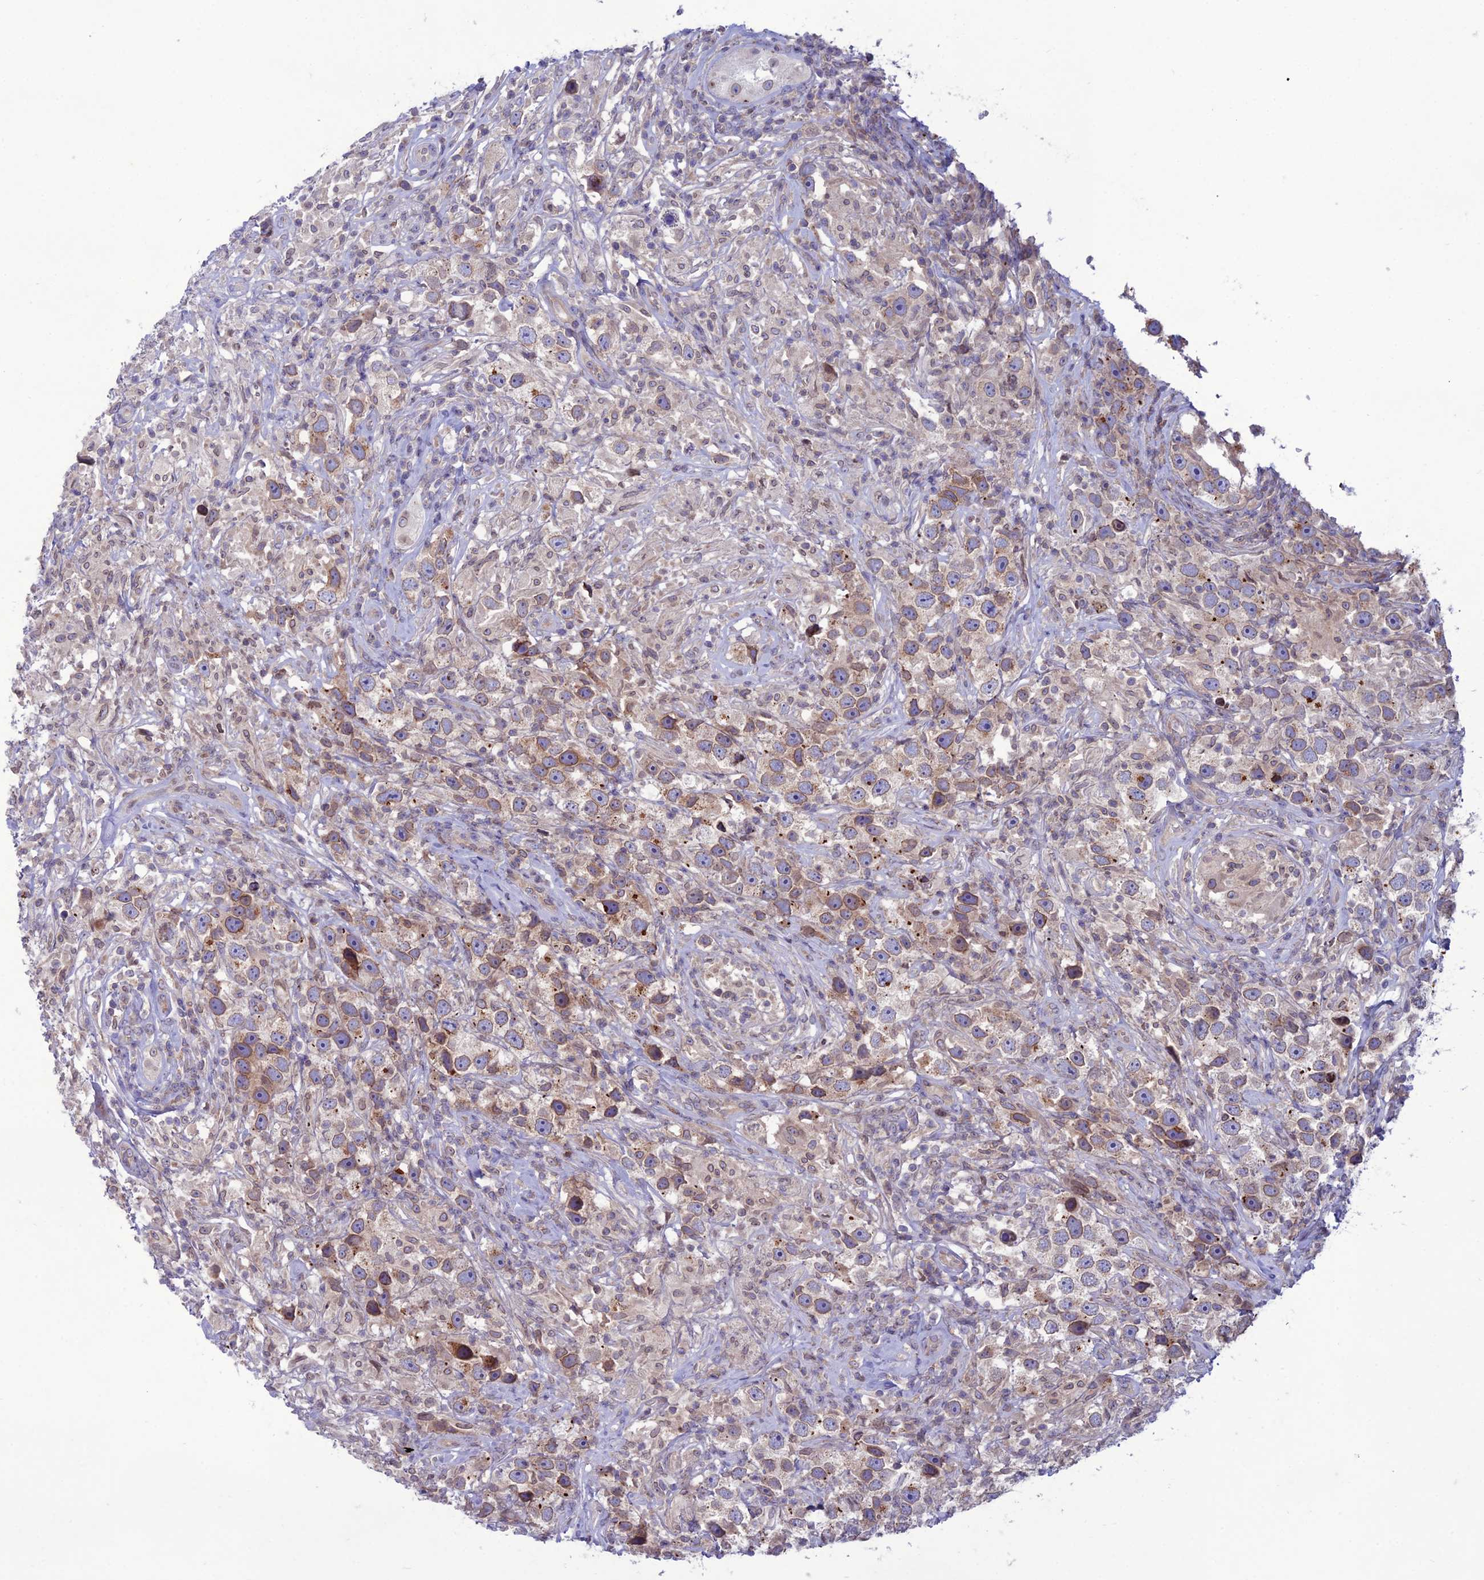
{"staining": {"intensity": "moderate", "quantity": "25%-75%", "location": "cytoplasmic/membranous,nuclear"}, "tissue": "testis cancer", "cell_type": "Tumor cells", "image_type": "cancer", "snomed": [{"axis": "morphology", "description": "Seminoma, NOS"}, {"axis": "topography", "description": "Testis"}], "caption": "Testis cancer stained with a brown dye exhibits moderate cytoplasmic/membranous and nuclear positive expression in approximately 25%-75% of tumor cells.", "gene": "WDR46", "patient": {"sex": "male", "age": 49}}